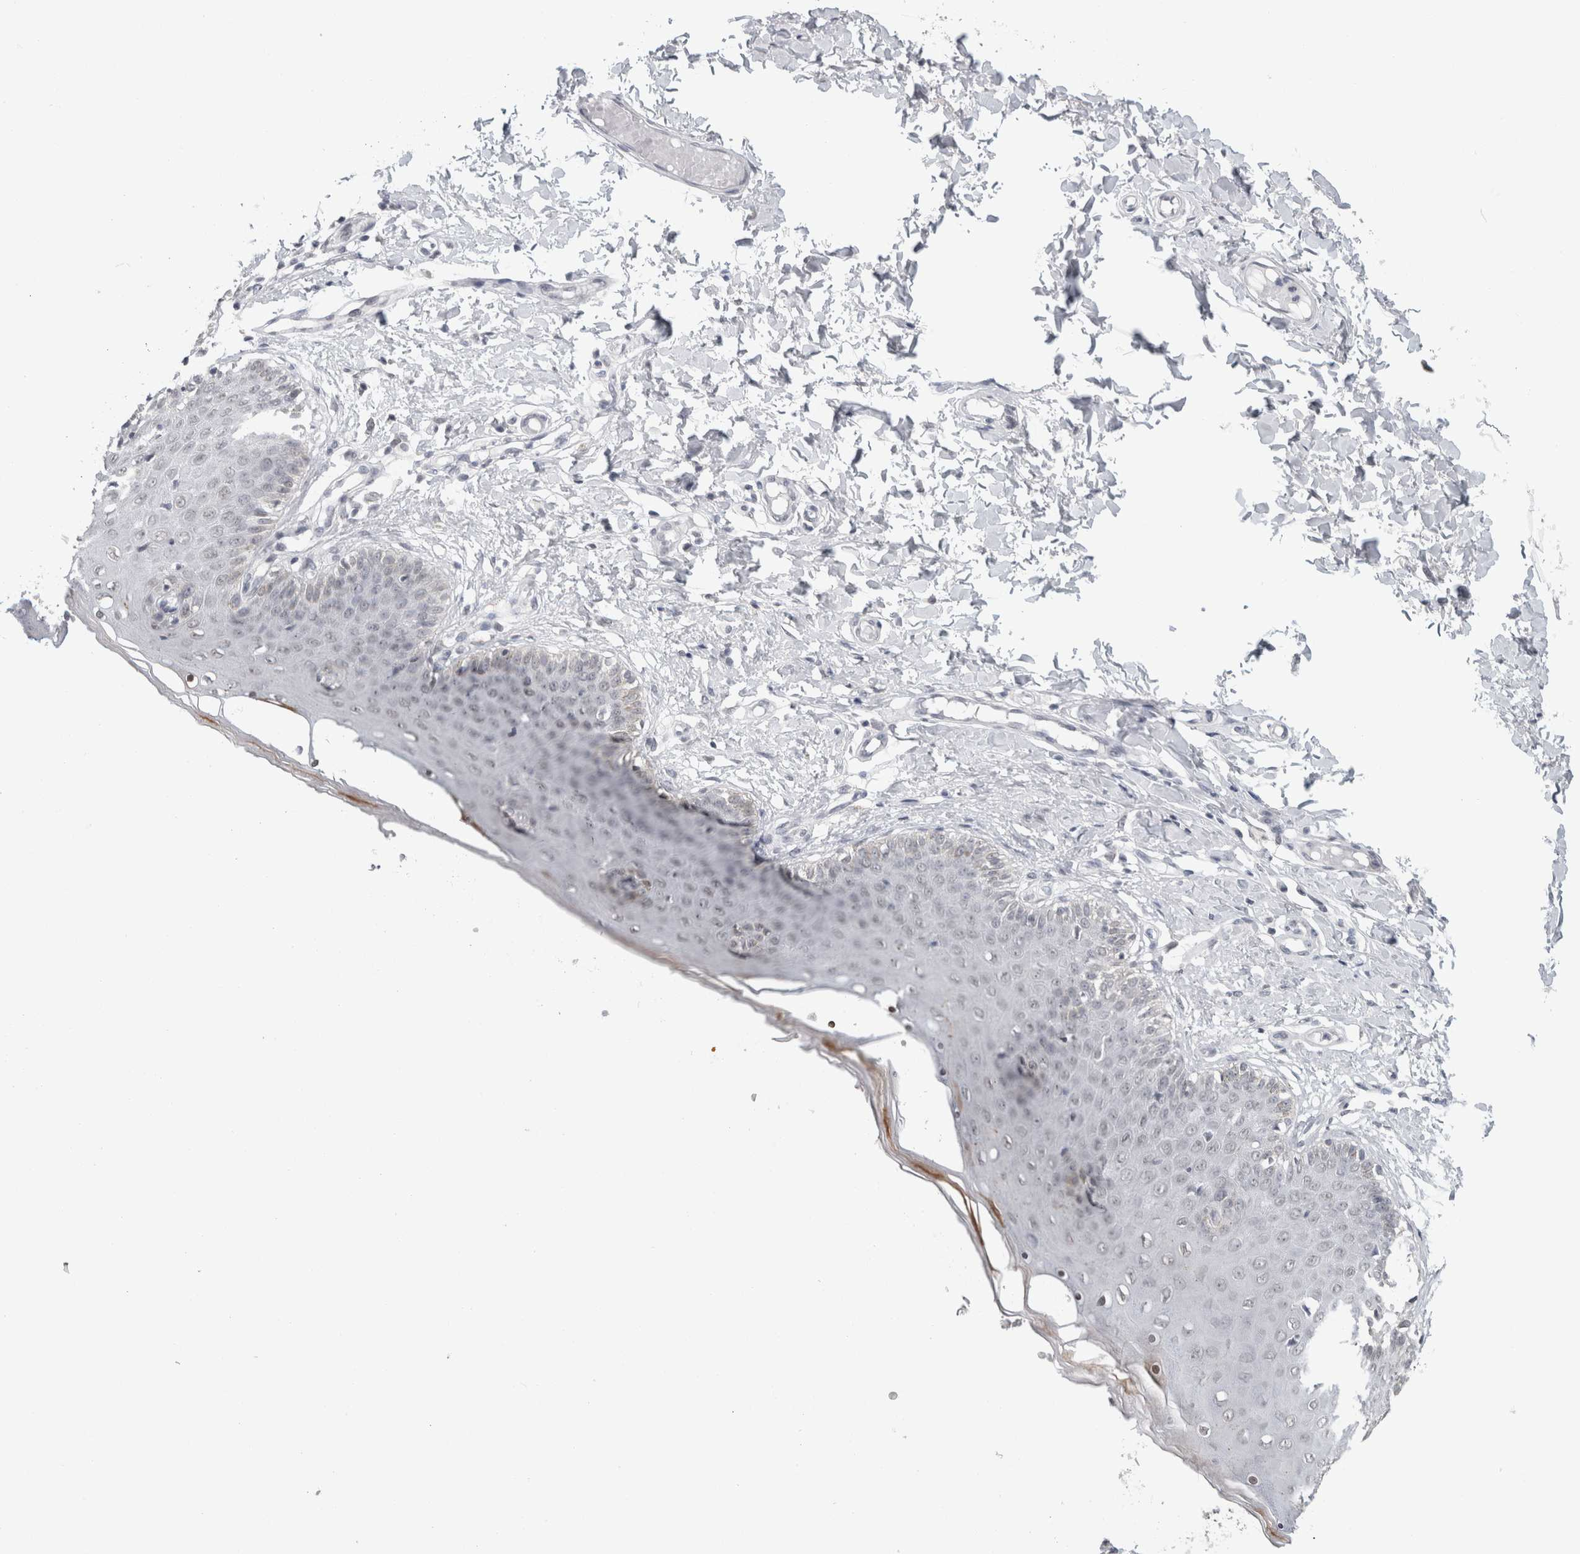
{"staining": {"intensity": "weak", "quantity": "25%-75%", "location": "nuclear"}, "tissue": "skin", "cell_type": "Epidermal cells", "image_type": "normal", "snomed": [{"axis": "morphology", "description": "Normal tissue, NOS"}, {"axis": "topography", "description": "Vulva"}], "caption": "This is an image of IHC staining of benign skin, which shows weak expression in the nuclear of epidermal cells.", "gene": "ZNF770", "patient": {"sex": "female", "age": 66}}